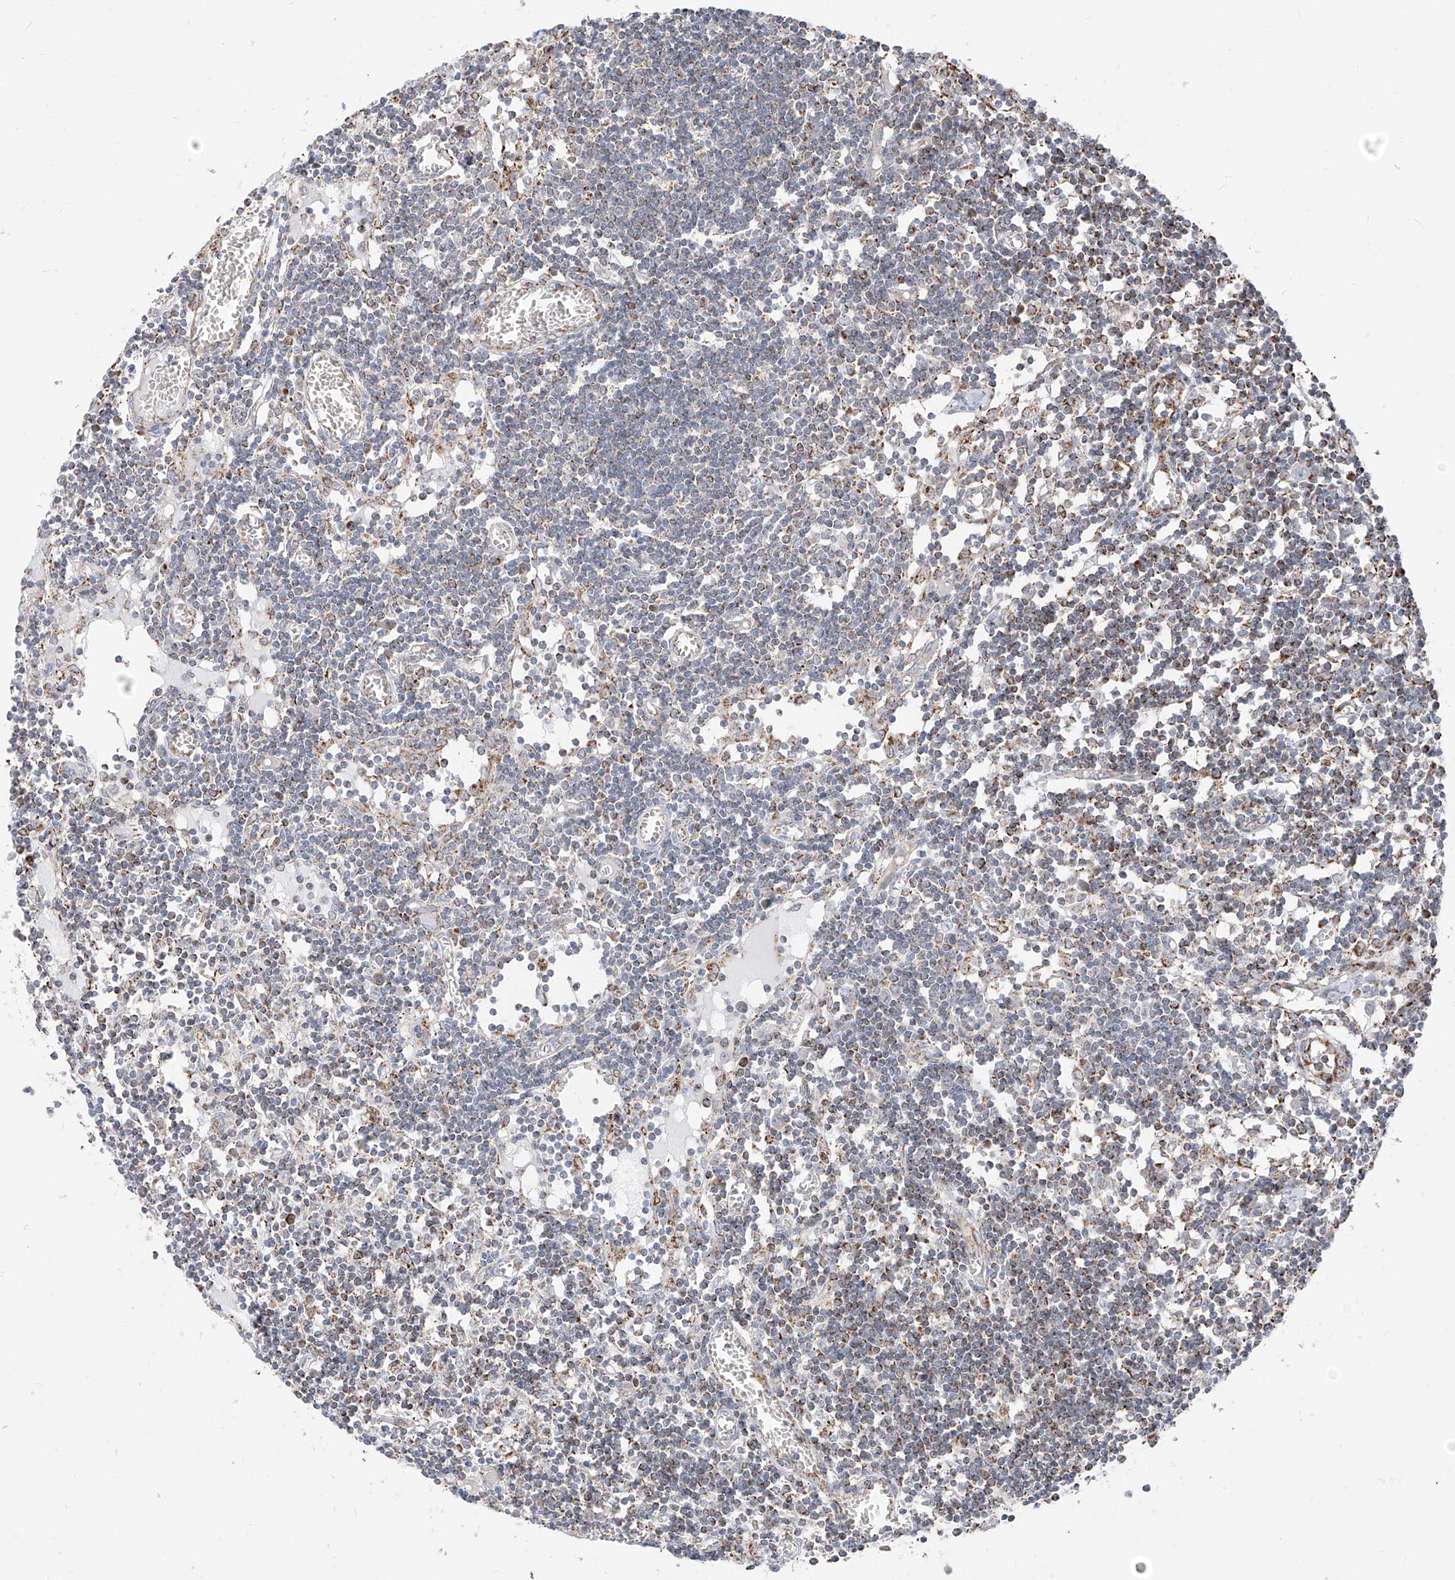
{"staining": {"intensity": "moderate", "quantity": "<25%", "location": "cytoplasmic/membranous"}, "tissue": "lymph node", "cell_type": "Germinal center cells", "image_type": "normal", "snomed": [{"axis": "morphology", "description": "Normal tissue, NOS"}, {"axis": "topography", "description": "Lymph node"}], "caption": "Lymph node stained with DAB (3,3'-diaminobenzidine) immunohistochemistry (IHC) exhibits low levels of moderate cytoplasmic/membranous staining in about <25% of germinal center cells. (Brightfield microscopy of DAB IHC at high magnification).", "gene": "ETHE1", "patient": {"sex": "female", "age": 11}}